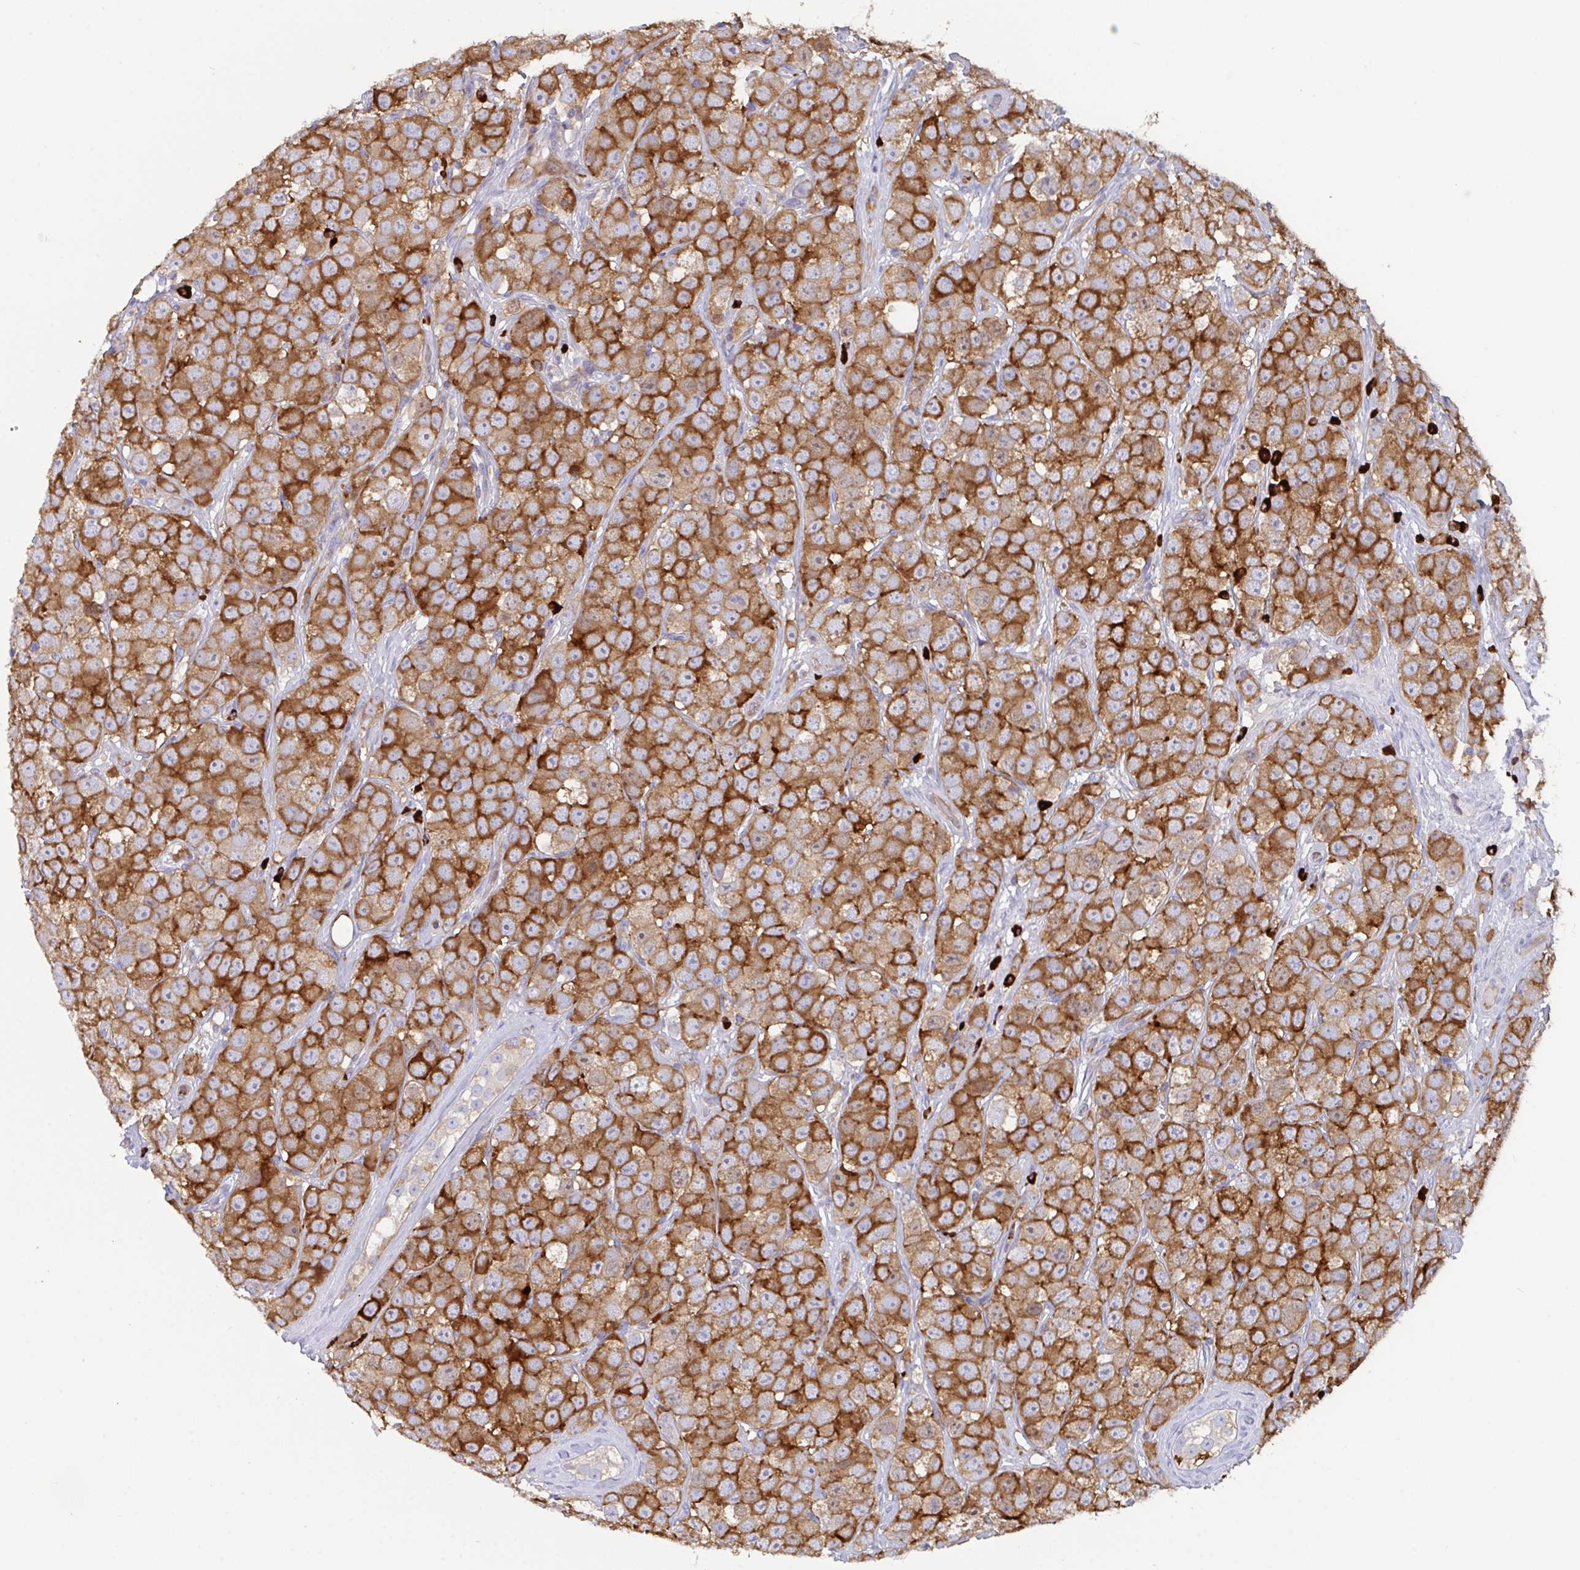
{"staining": {"intensity": "moderate", "quantity": ">75%", "location": "cytoplasmic/membranous"}, "tissue": "testis cancer", "cell_type": "Tumor cells", "image_type": "cancer", "snomed": [{"axis": "morphology", "description": "Seminoma, NOS"}, {"axis": "topography", "description": "Testis"}], "caption": "Tumor cells exhibit medium levels of moderate cytoplasmic/membranous positivity in about >75% of cells in seminoma (testis). Using DAB (brown) and hematoxylin (blue) stains, captured at high magnification using brightfield microscopy.", "gene": "YARS2", "patient": {"sex": "male", "age": 28}}